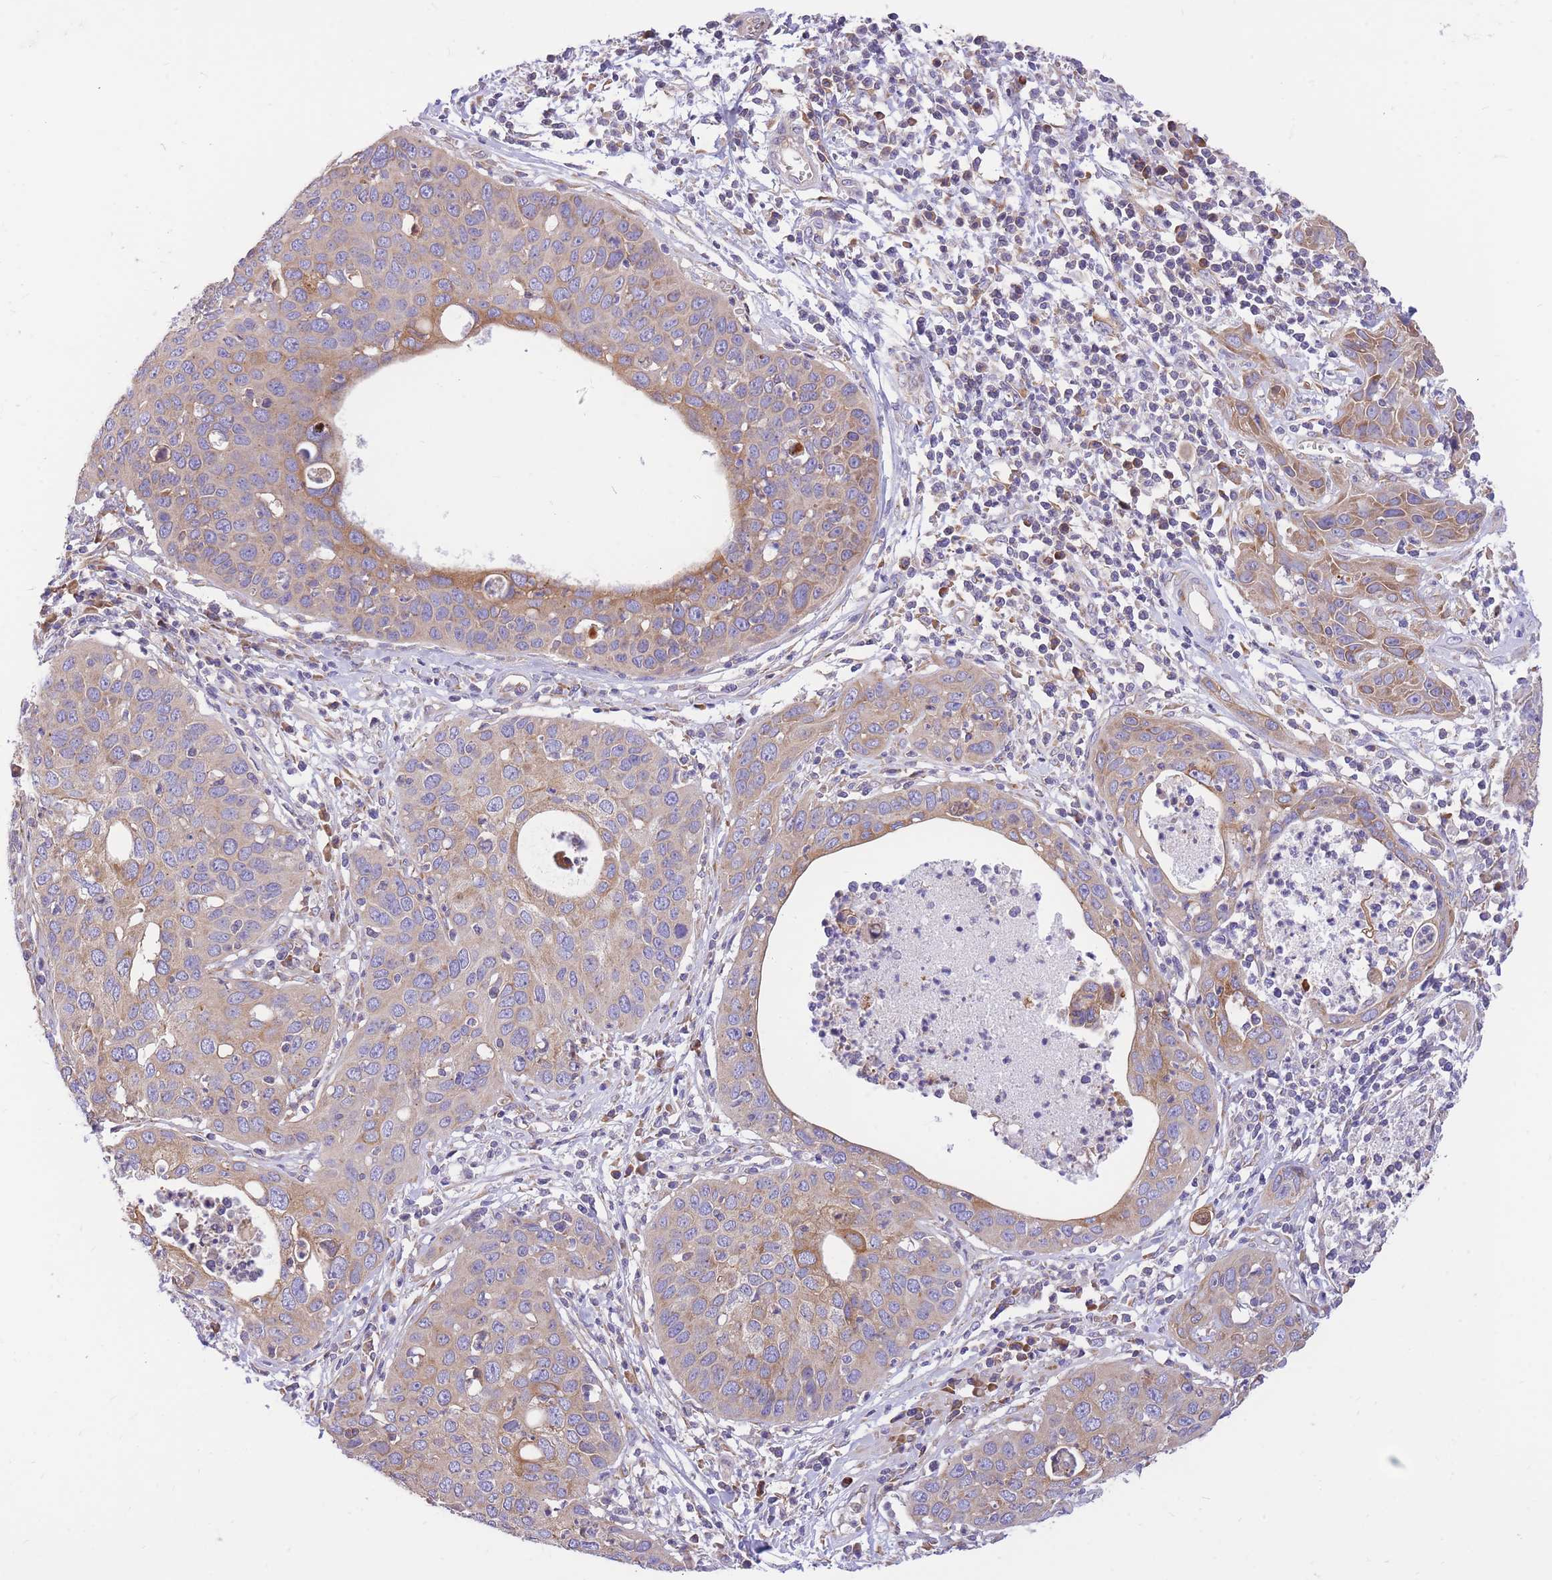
{"staining": {"intensity": "moderate", "quantity": "25%-75%", "location": "cytoplasmic/membranous"}, "tissue": "cervical cancer", "cell_type": "Tumor cells", "image_type": "cancer", "snomed": [{"axis": "morphology", "description": "Squamous cell carcinoma, NOS"}, {"axis": "topography", "description": "Cervix"}], "caption": "Squamous cell carcinoma (cervical) stained with IHC displays moderate cytoplasmic/membranous staining in approximately 25%-75% of tumor cells.", "gene": "GBP7", "patient": {"sex": "female", "age": 36}}